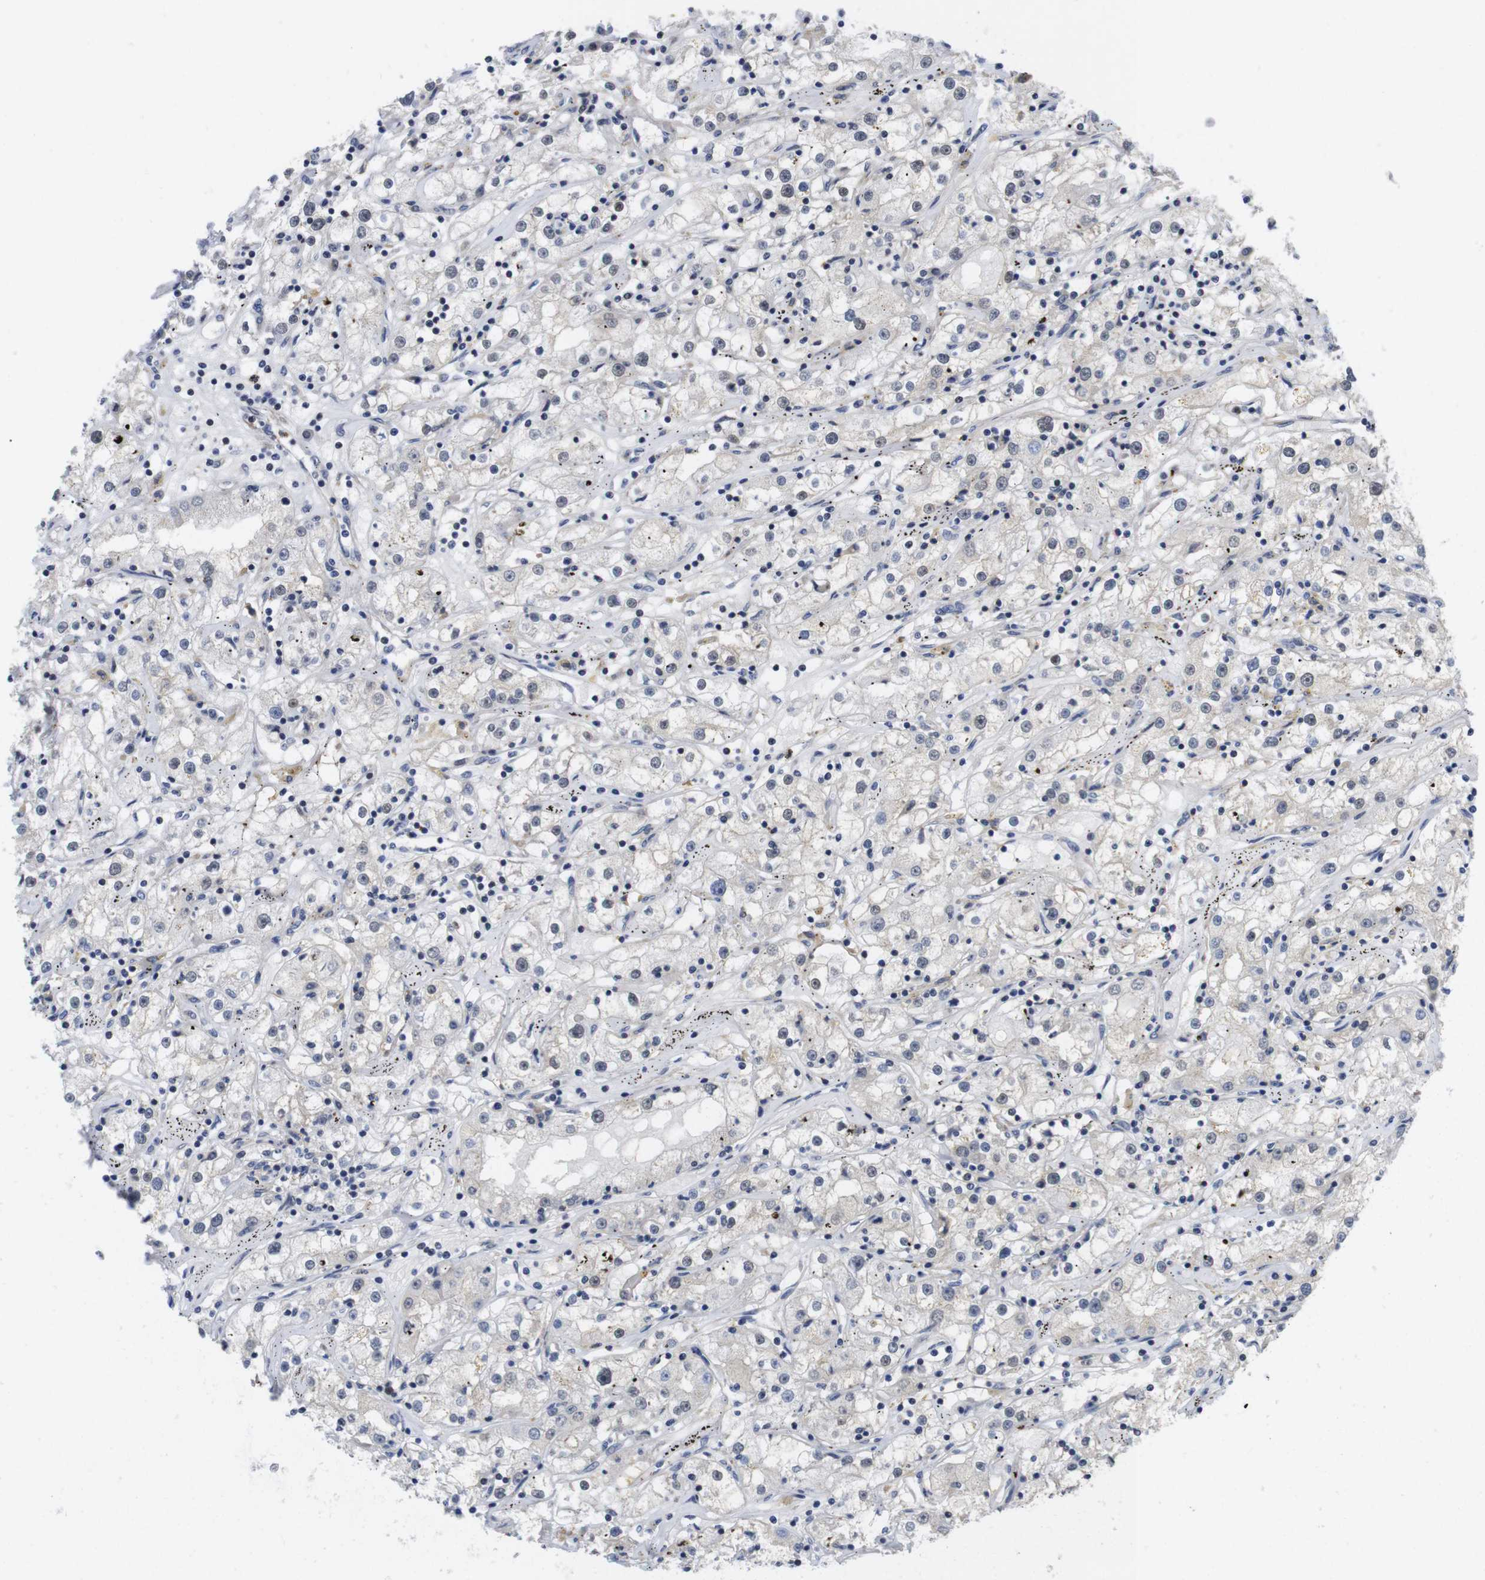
{"staining": {"intensity": "weak", "quantity": "<25%", "location": "nuclear"}, "tissue": "renal cancer", "cell_type": "Tumor cells", "image_type": "cancer", "snomed": [{"axis": "morphology", "description": "Adenocarcinoma, NOS"}, {"axis": "topography", "description": "Kidney"}], "caption": "Human renal cancer (adenocarcinoma) stained for a protein using IHC reveals no staining in tumor cells.", "gene": "FNTA", "patient": {"sex": "male", "age": 56}}